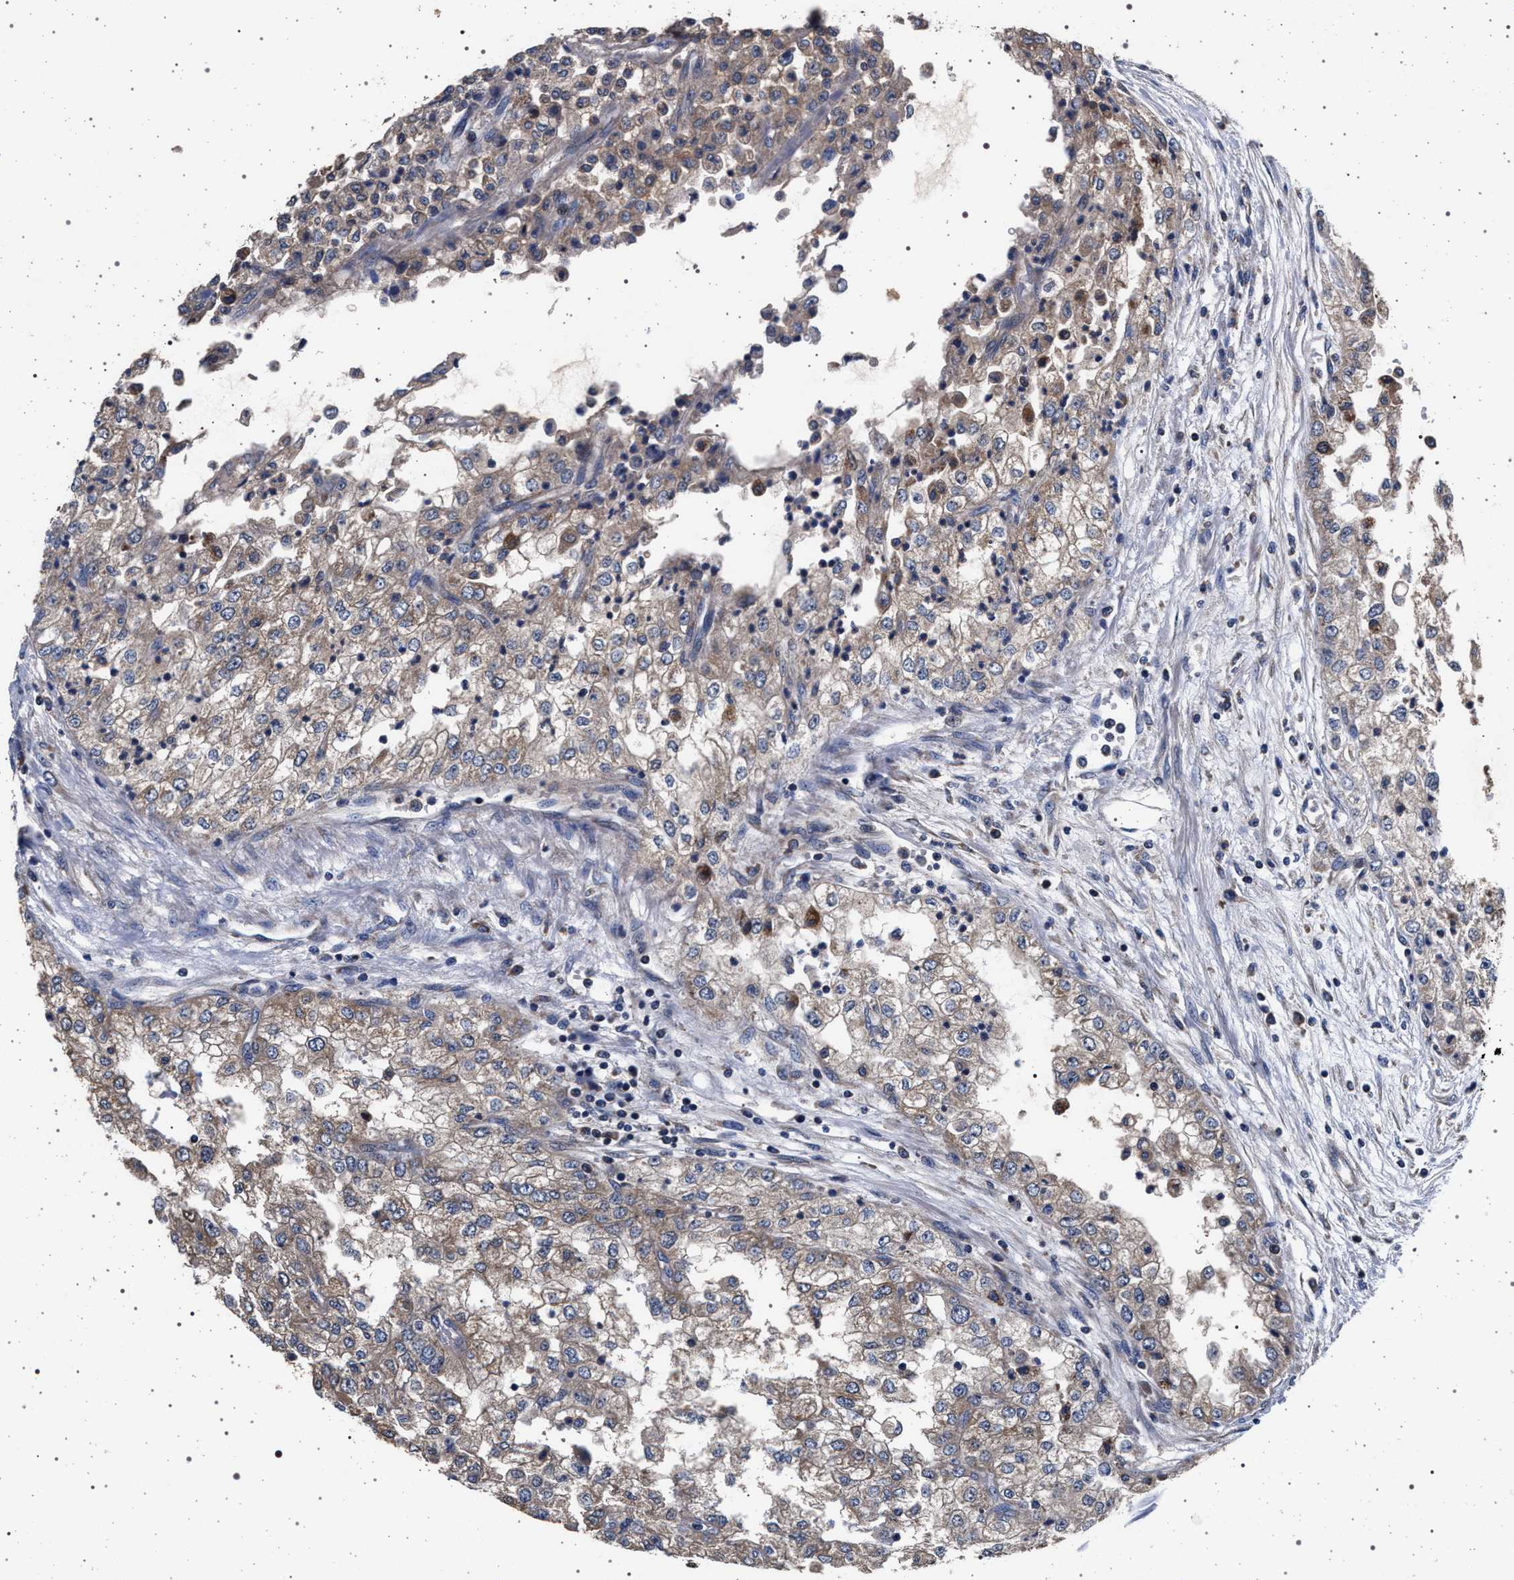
{"staining": {"intensity": "weak", "quantity": ">75%", "location": "cytoplasmic/membranous"}, "tissue": "renal cancer", "cell_type": "Tumor cells", "image_type": "cancer", "snomed": [{"axis": "morphology", "description": "Adenocarcinoma, NOS"}, {"axis": "topography", "description": "Kidney"}], "caption": "High-magnification brightfield microscopy of adenocarcinoma (renal) stained with DAB (3,3'-diaminobenzidine) (brown) and counterstained with hematoxylin (blue). tumor cells exhibit weak cytoplasmic/membranous staining is present in approximately>75% of cells.", "gene": "MAP3K2", "patient": {"sex": "female", "age": 54}}